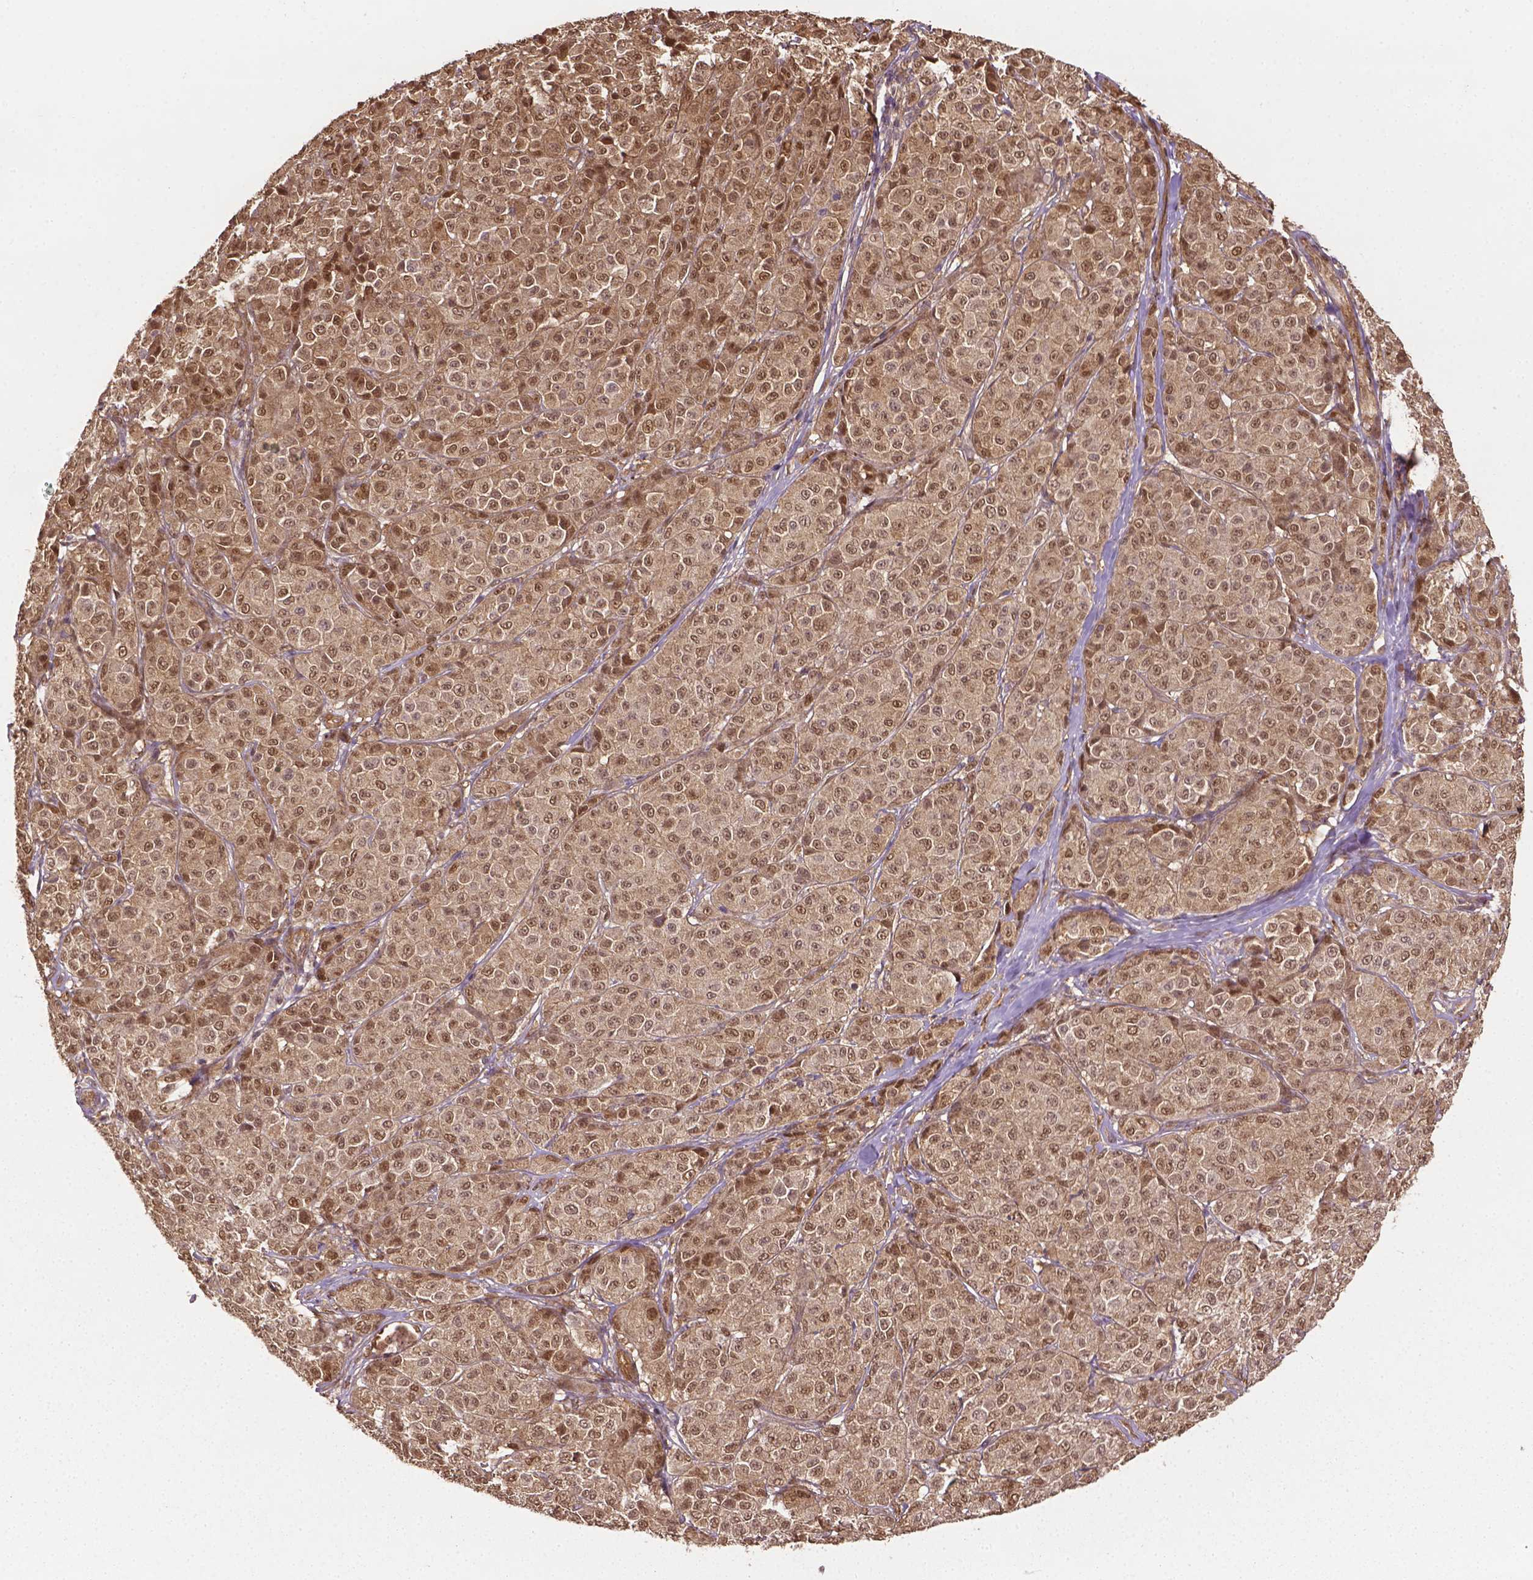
{"staining": {"intensity": "moderate", "quantity": ">75%", "location": "cytoplasmic/membranous,nuclear"}, "tissue": "melanoma", "cell_type": "Tumor cells", "image_type": "cancer", "snomed": [{"axis": "morphology", "description": "Malignant melanoma, NOS"}, {"axis": "topography", "description": "Skin"}], "caption": "Immunohistochemistry staining of melanoma, which displays medium levels of moderate cytoplasmic/membranous and nuclear positivity in about >75% of tumor cells indicating moderate cytoplasmic/membranous and nuclear protein staining. The staining was performed using DAB (3,3'-diaminobenzidine) (brown) for protein detection and nuclei were counterstained in hematoxylin (blue).", "gene": "YAP1", "patient": {"sex": "male", "age": 89}}